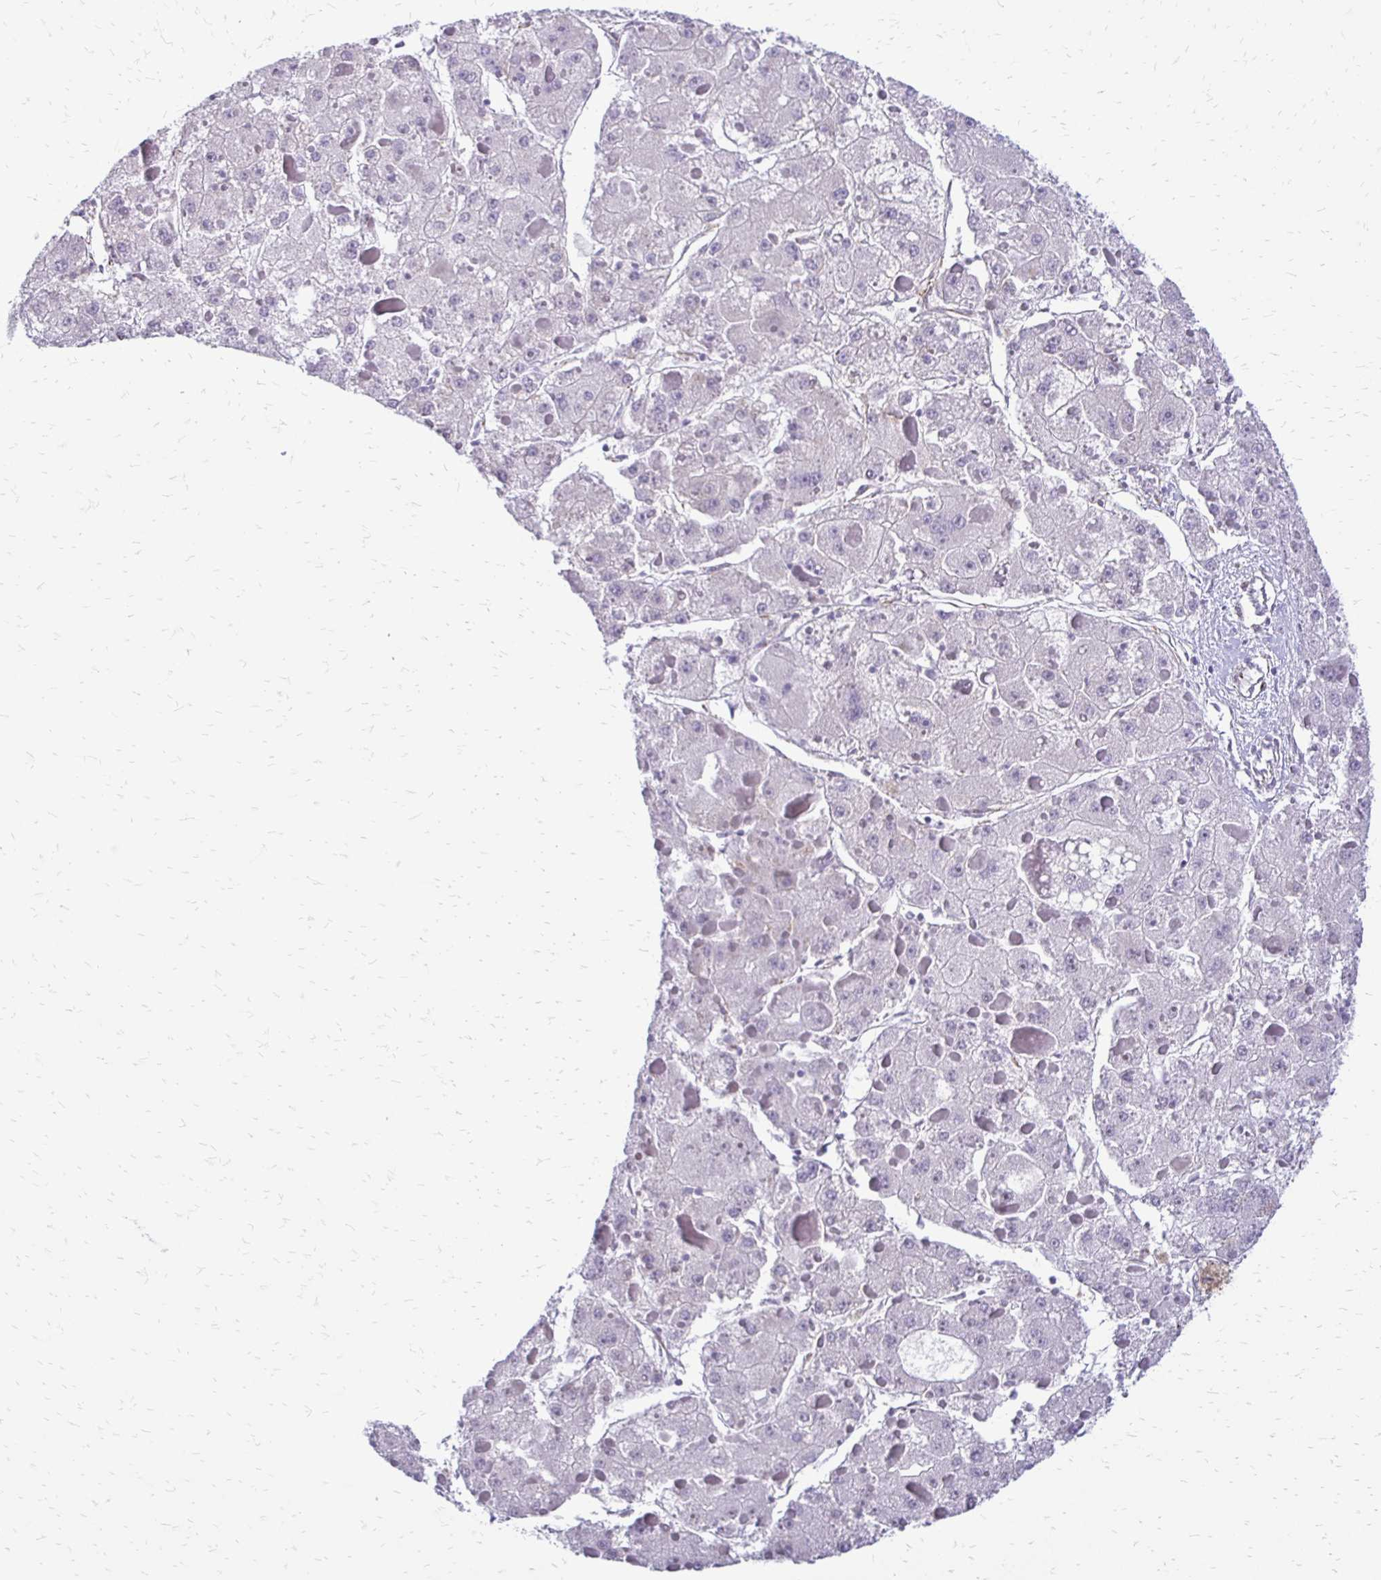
{"staining": {"intensity": "negative", "quantity": "none", "location": "none"}, "tissue": "liver cancer", "cell_type": "Tumor cells", "image_type": "cancer", "snomed": [{"axis": "morphology", "description": "Carcinoma, Hepatocellular, NOS"}, {"axis": "topography", "description": "Liver"}], "caption": "This is an IHC image of human liver cancer (hepatocellular carcinoma). There is no expression in tumor cells.", "gene": "ALPG", "patient": {"sex": "female", "age": 73}}